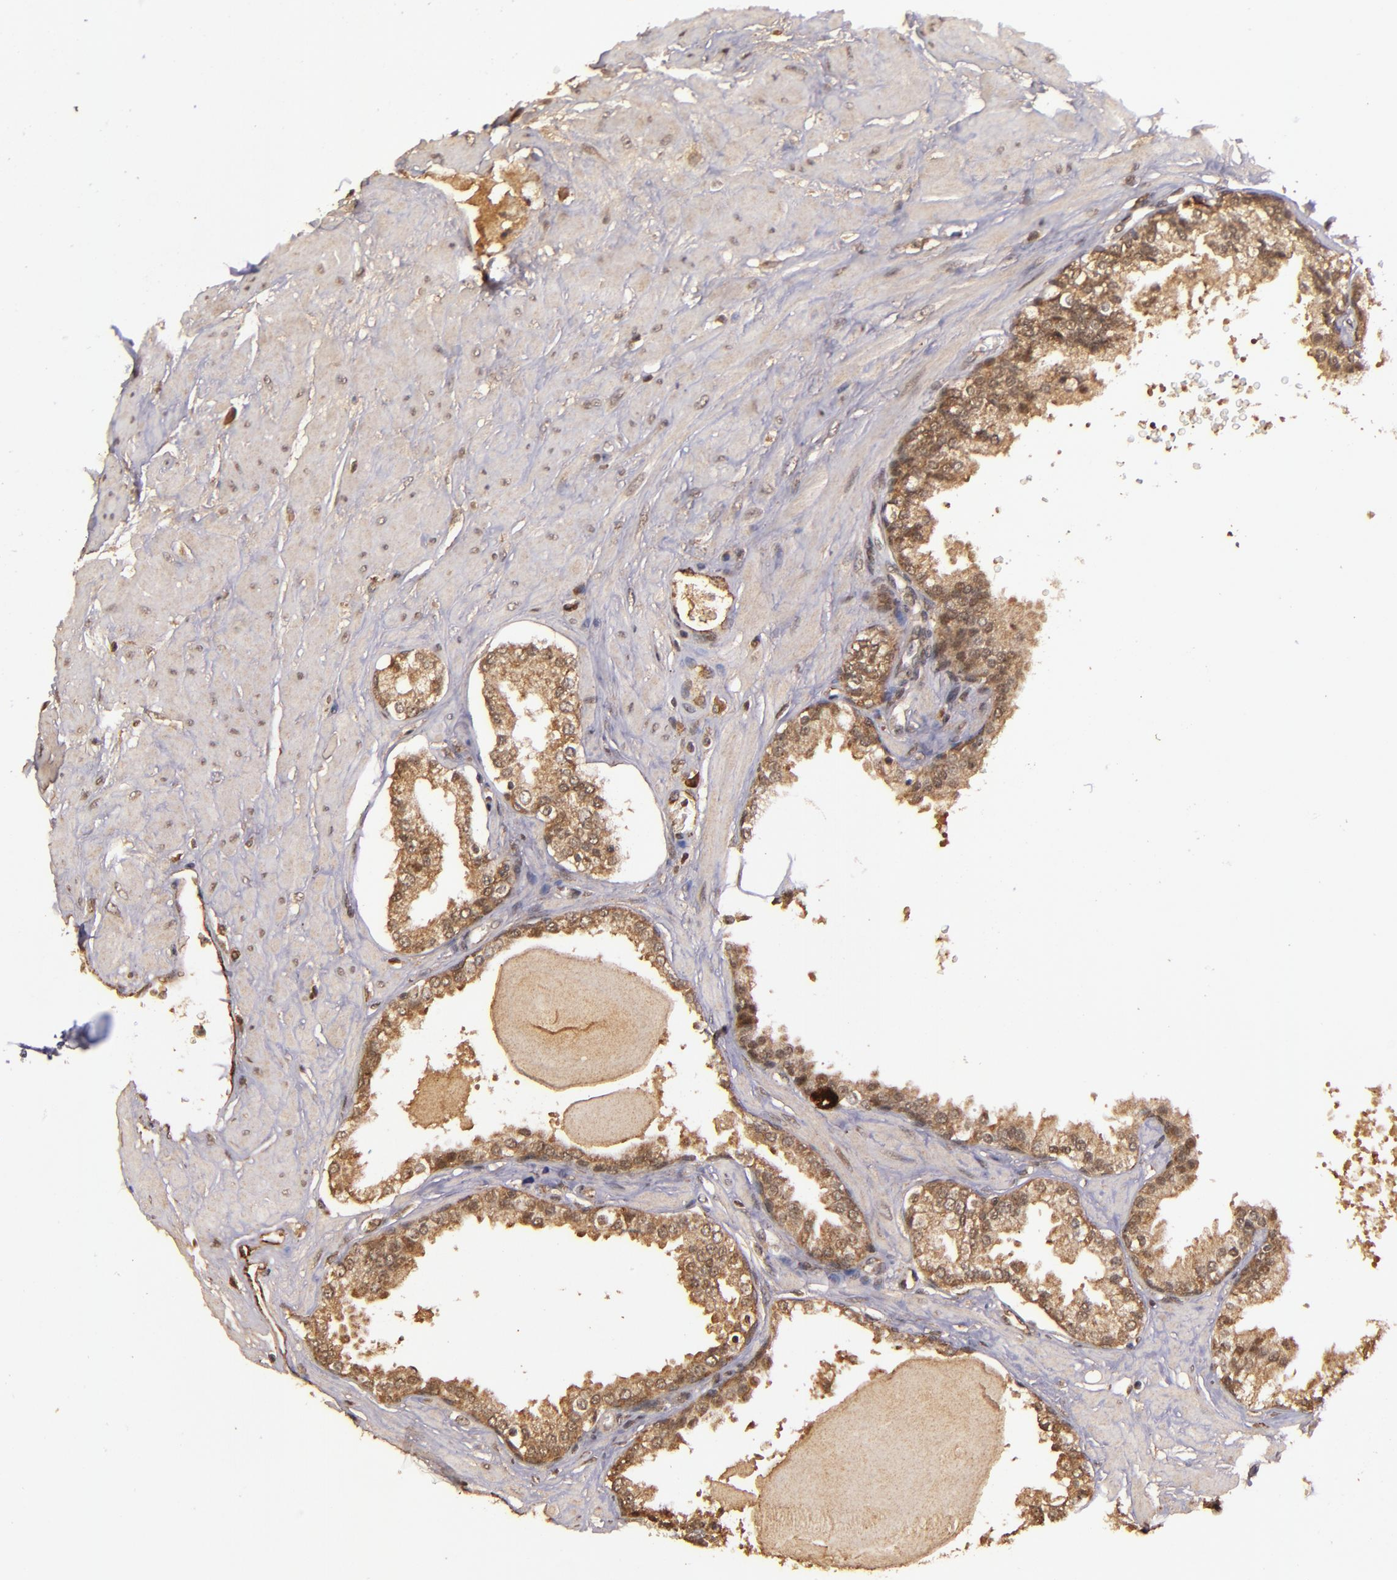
{"staining": {"intensity": "moderate", "quantity": ">75%", "location": "cytoplasmic/membranous"}, "tissue": "prostate", "cell_type": "Glandular cells", "image_type": "normal", "snomed": [{"axis": "morphology", "description": "Normal tissue, NOS"}, {"axis": "topography", "description": "Prostate"}], "caption": "Protein expression analysis of benign human prostate reveals moderate cytoplasmic/membranous staining in about >75% of glandular cells. Ihc stains the protein of interest in brown and the nuclei are stained blue.", "gene": "RIOK3", "patient": {"sex": "male", "age": 51}}